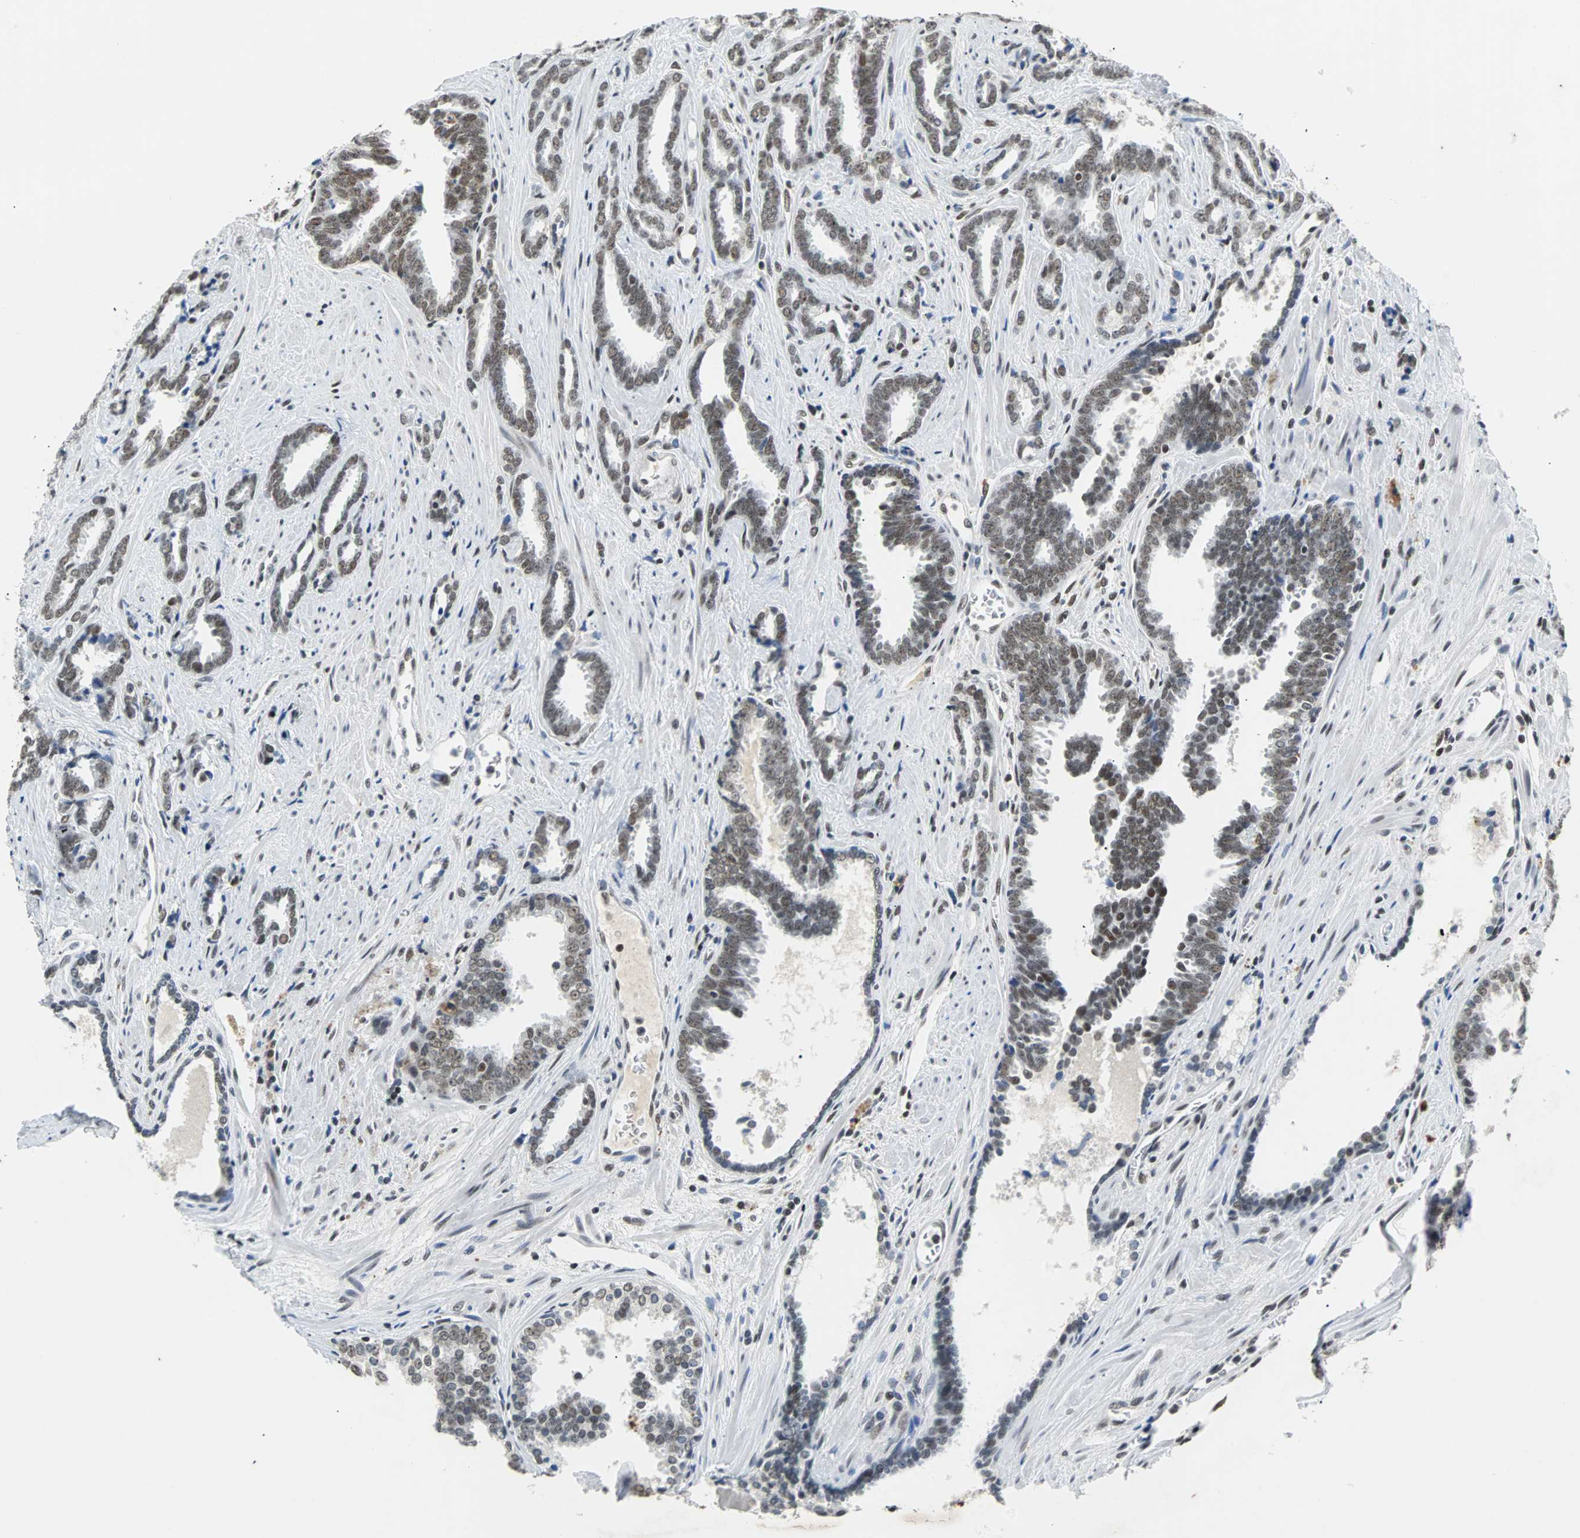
{"staining": {"intensity": "moderate", "quantity": ">75%", "location": "nuclear"}, "tissue": "prostate cancer", "cell_type": "Tumor cells", "image_type": "cancer", "snomed": [{"axis": "morphology", "description": "Adenocarcinoma, High grade"}, {"axis": "topography", "description": "Prostate"}], "caption": "Prostate high-grade adenocarcinoma stained with a protein marker demonstrates moderate staining in tumor cells.", "gene": "GATAD2A", "patient": {"sex": "male", "age": 67}}